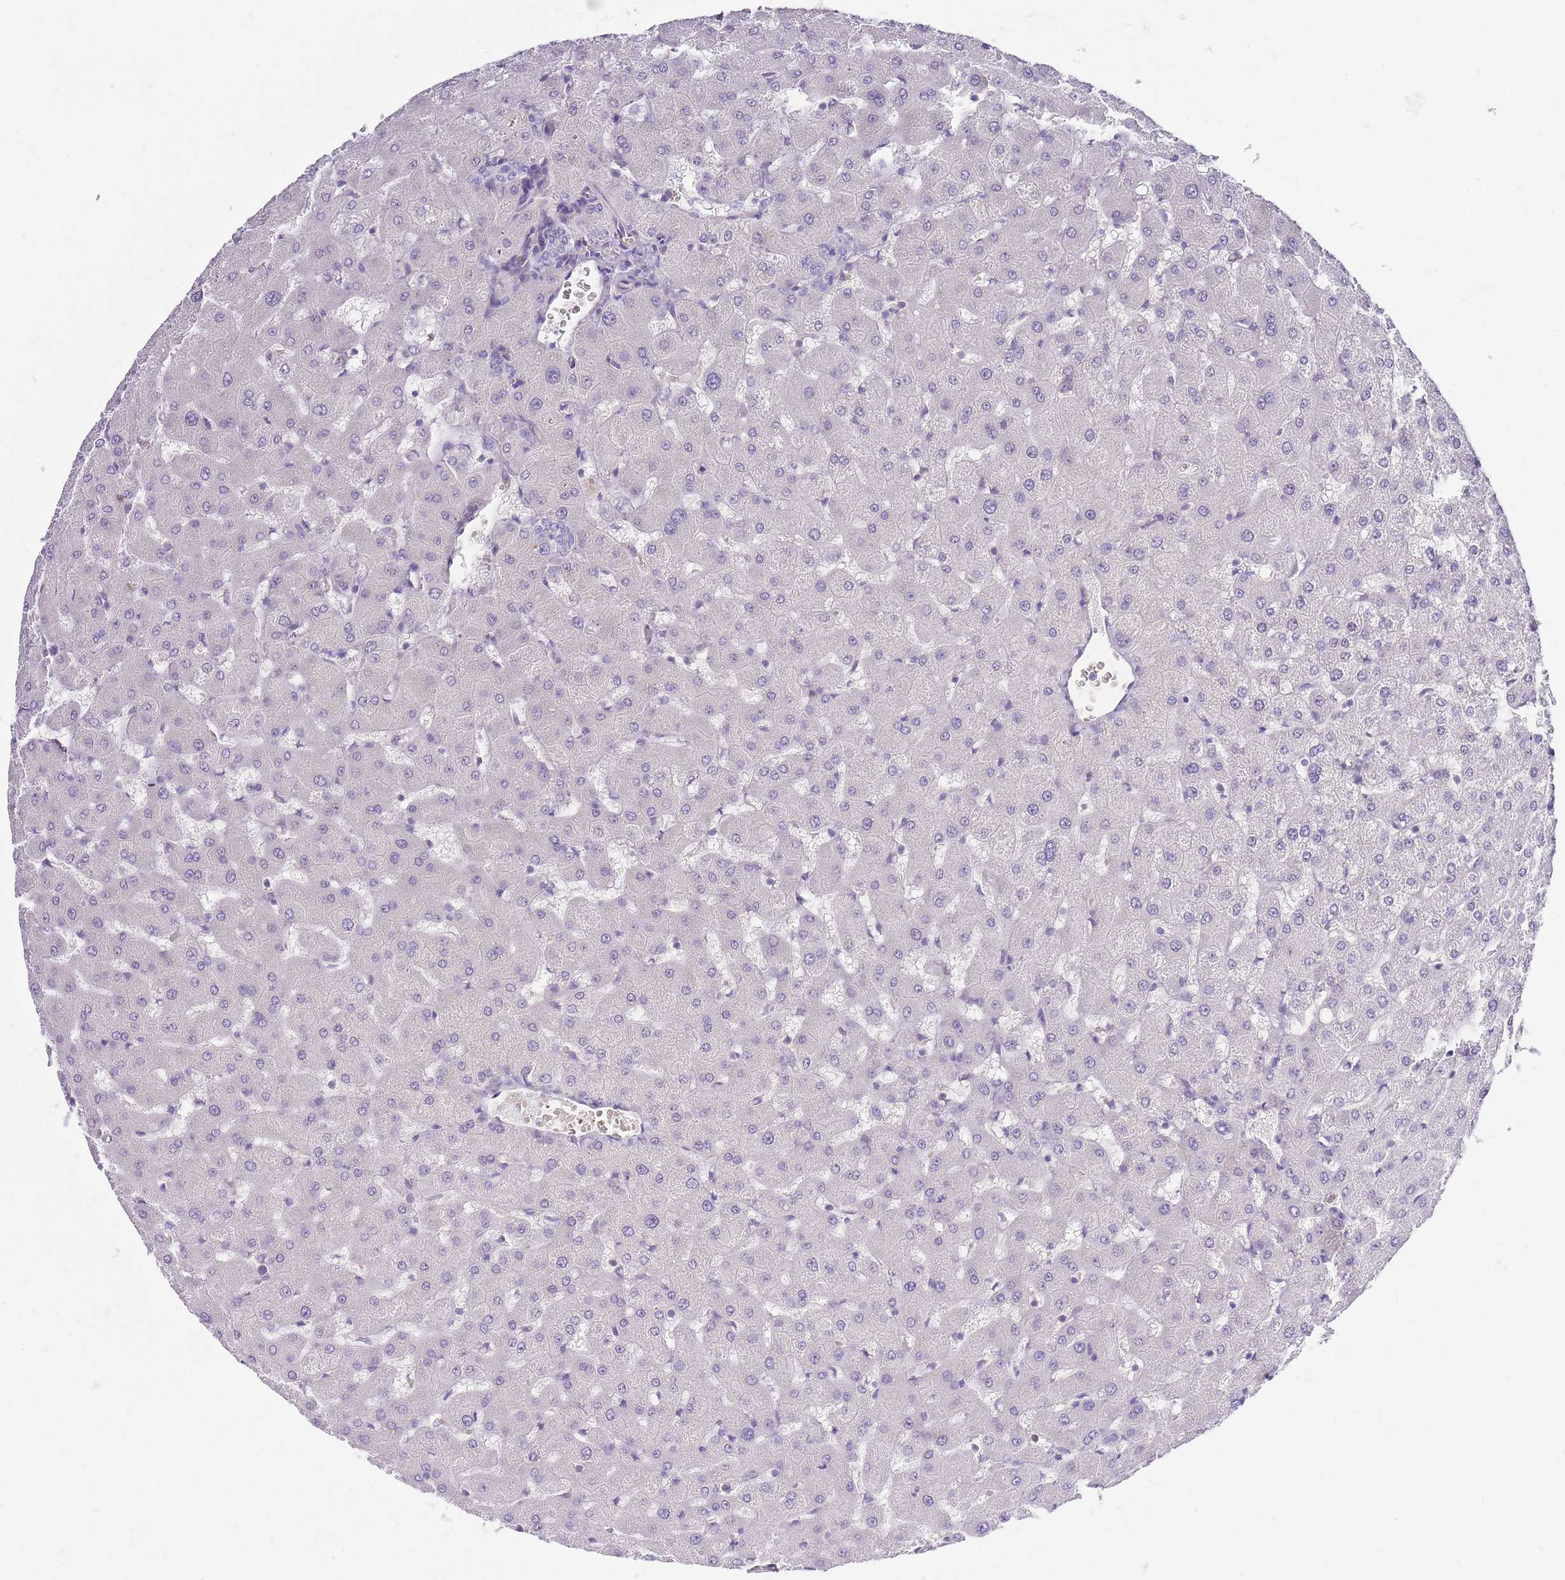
{"staining": {"intensity": "negative", "quantity": "none", "location": "none"}, "tissue": "liver", "cell_type": "Cholangiocytes", "image_type": "normal", "snomed": [{"axis": "morphology", "description": "Normal tissue, NOS"}, {"axis": "topography", "description": "Liver"}], "caption": "Immunohistochemistry of normal human liver displays no staining in cholangiocytes. The staining was performed using DAB to visualize the protein expression in brown, while the nuclei were stained in blue with hematoxylin (Magnification: 20x).", "gene": "RFK", "patient": {"sex": "female", "age": 63}}